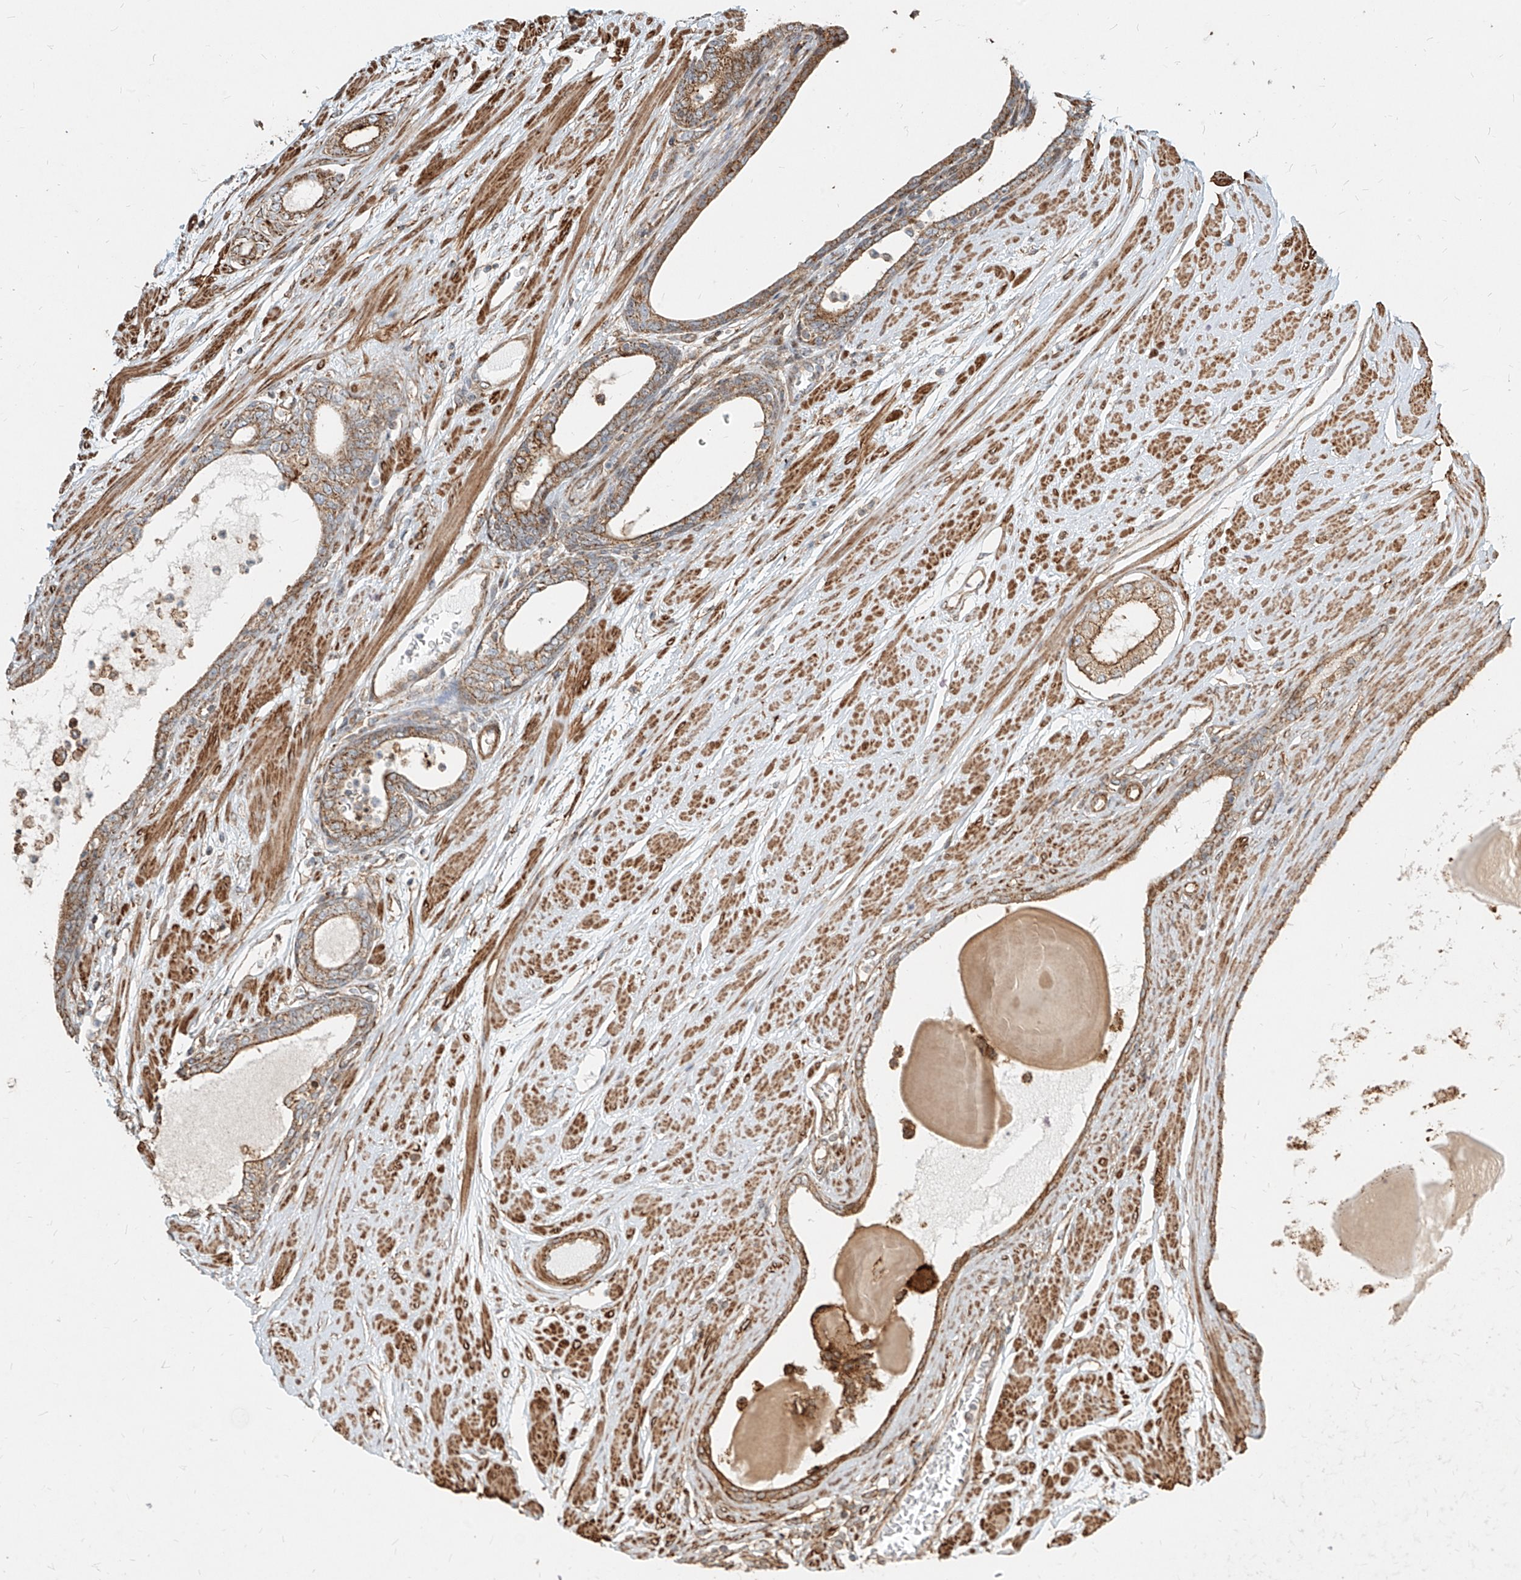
{"staining": {"intensity": "moderate", "quantity": ">75%", "location": "cytoplasmic/membranous"}, "tissue": "prostate cancer", "cell_type": "Tumor cells", "image_type": "cancer", "snomed": [{"axis": "morphology", "description": "Adenocarcinoma, Low grade"}, {"axis": "topography", "description": "Prostate"}], "caption": "This is a histology image of immunohistochemistry staining of adenocarcinoma (low-grade) (prostate), which shows moderate expression in the cytoplasmic/membranous of tumor cells.", "gene": "MTX2", "patient": {"sex": "male", "age": 60}}